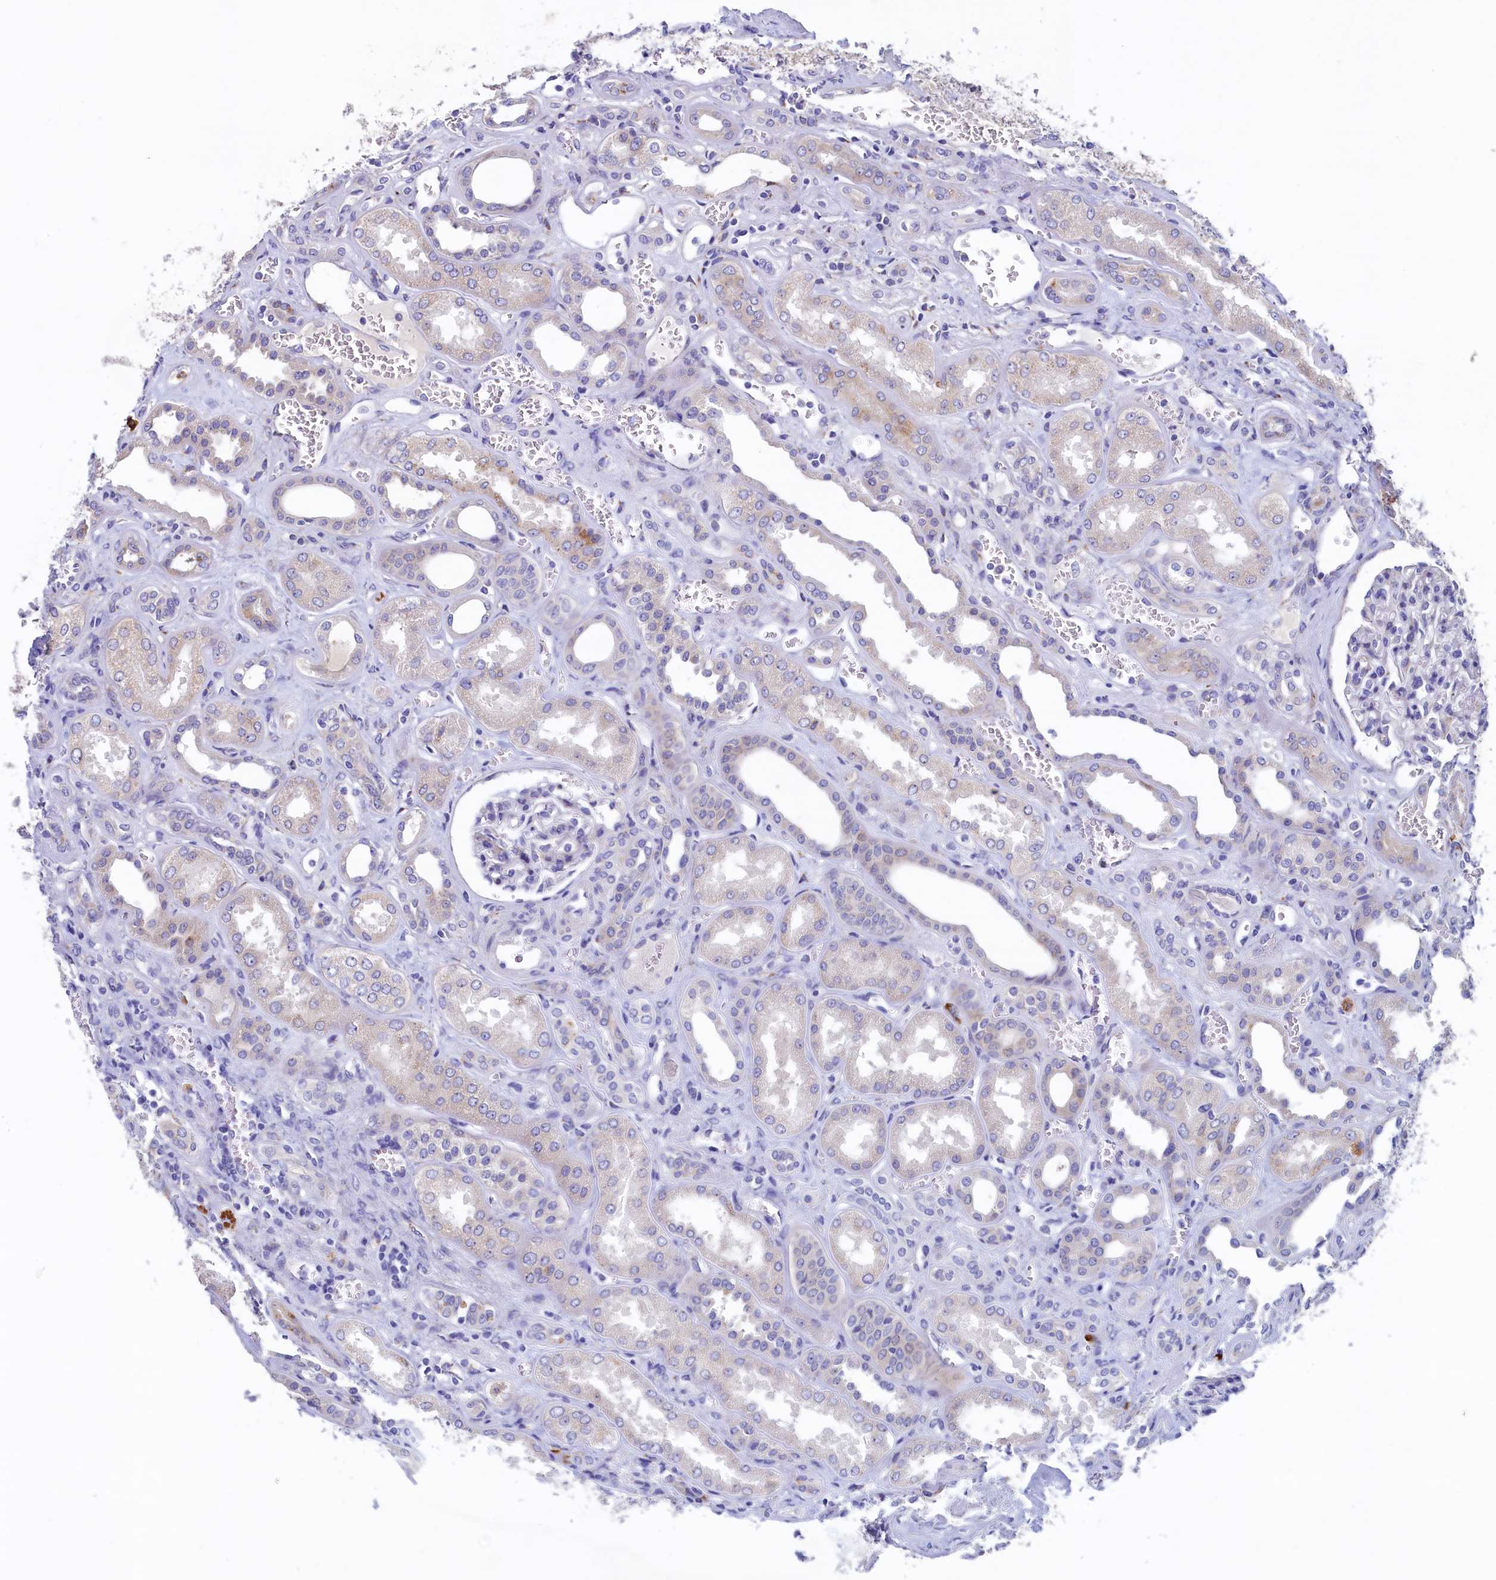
{"staining": {"intensity": "negative", "quantity": "none", "location": "none"}, "tissue": "kidney", "cell_type": "Cells in glomeruli", "image_type": "normal", "snomed": [{"axis": "morphology", "description": "Normal tissue, NOS"}, {"axis": "morphology", "description": "Adenocarcinoma, NOS"}, {"axis": "topography", "description": "Kidney"}], "caption": "Cells in glomeruli show no significant protein positivity in normal kidney. (DAB (3,3'-diaminobenzidine) immunohistochemistry (IHC), high magnification).", "gene": "CBLIF", "patient": {"sex": "female", "age": 68}}